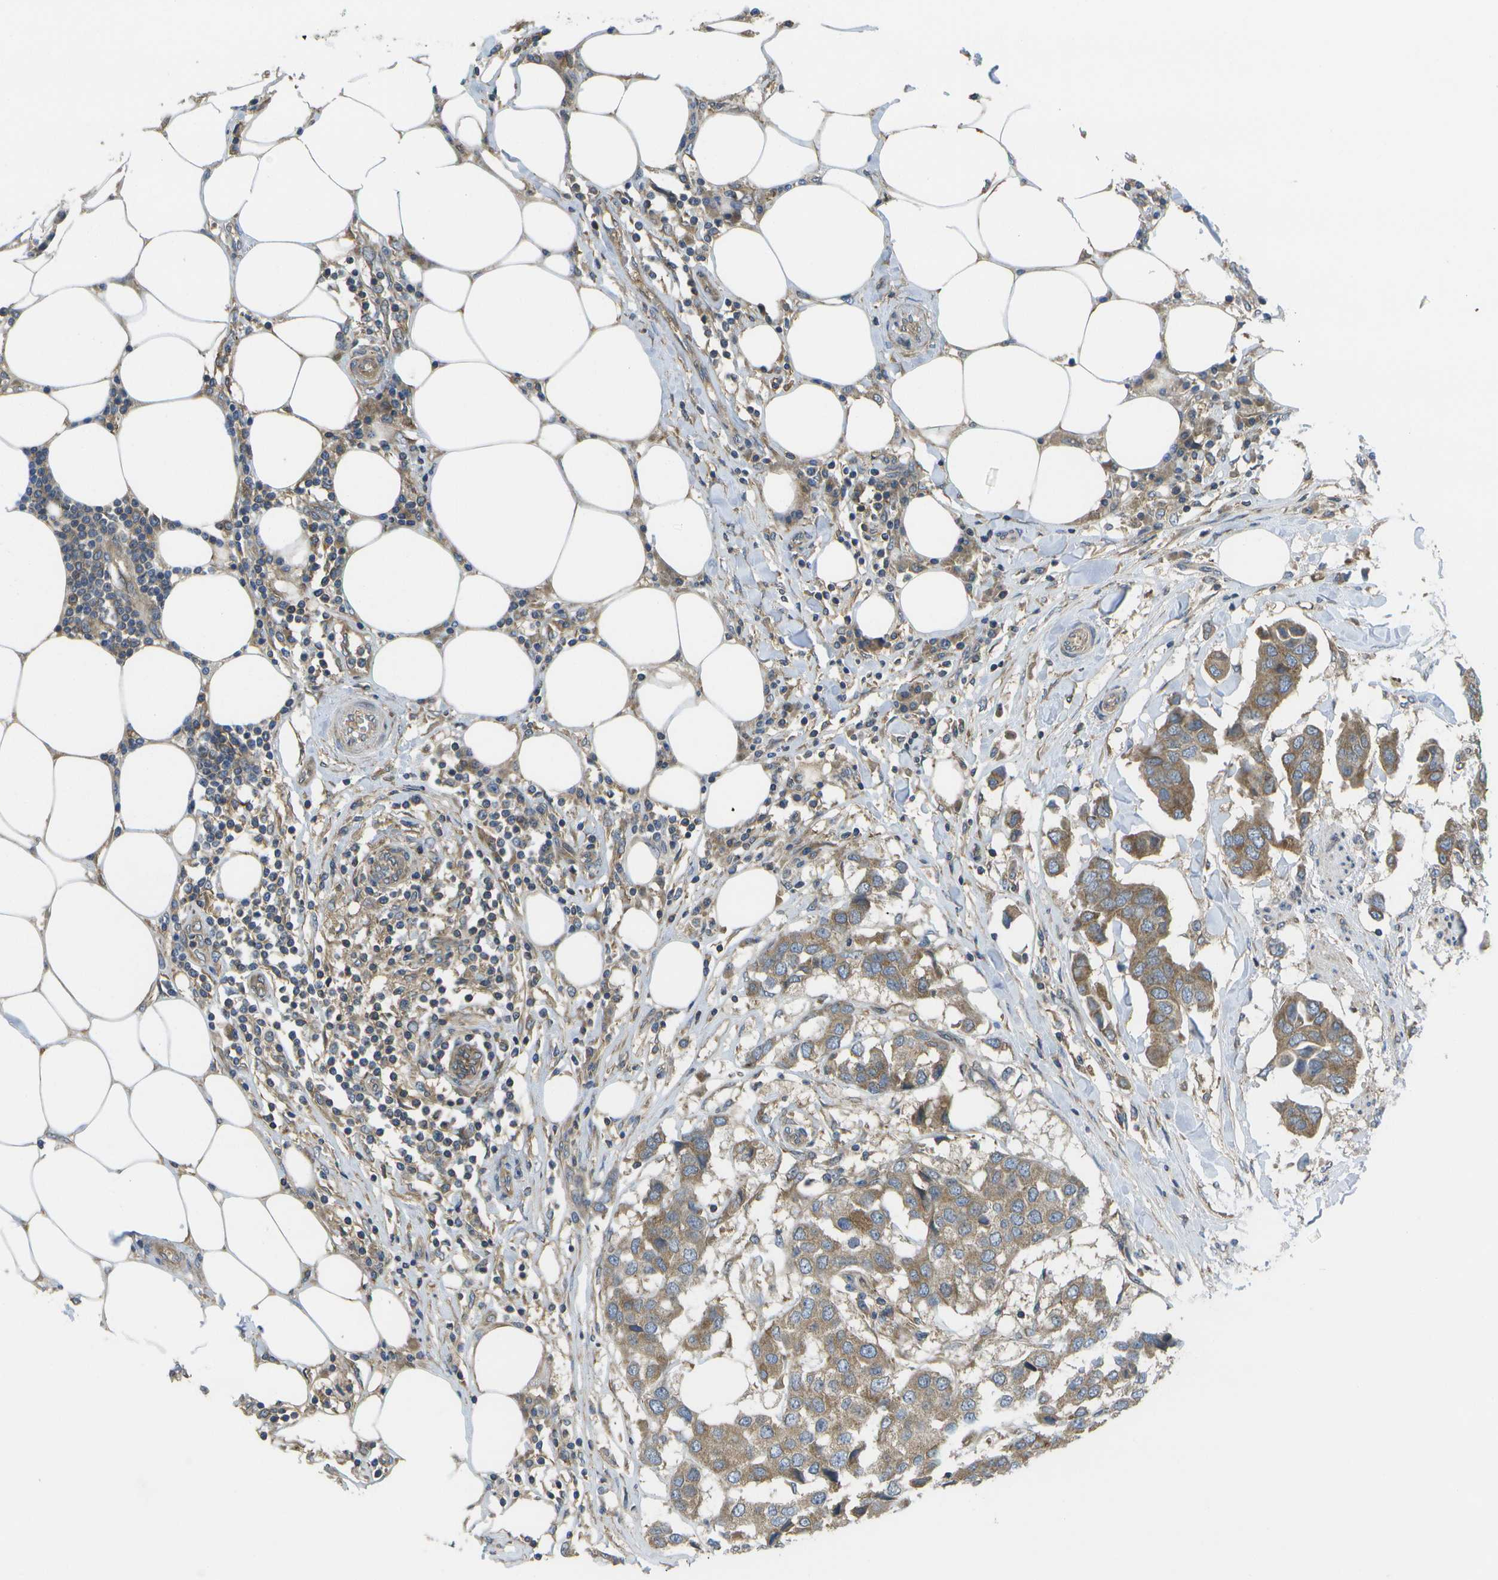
{"staining": {"intensity": "moderate", "quantity": ">75%", "location": "cytoplasmic/membranous"}, "tissue": "breast cancer", "cell_type": "Tumor cells", "image_type": "cancer", "snomed": [{"axis": "morphology", "description": "Duct carcinoma"}, {"axis": "topography", "description": "Breast"}], "caption": "A histopathology image of breast cancer (intraductal carcinoma) stained for a protein reveals moderate cytoplasmic/membranous brown staining in tumor cells.", "gene": "DPM3", "patient": {"sex": "female", "age": 80}}